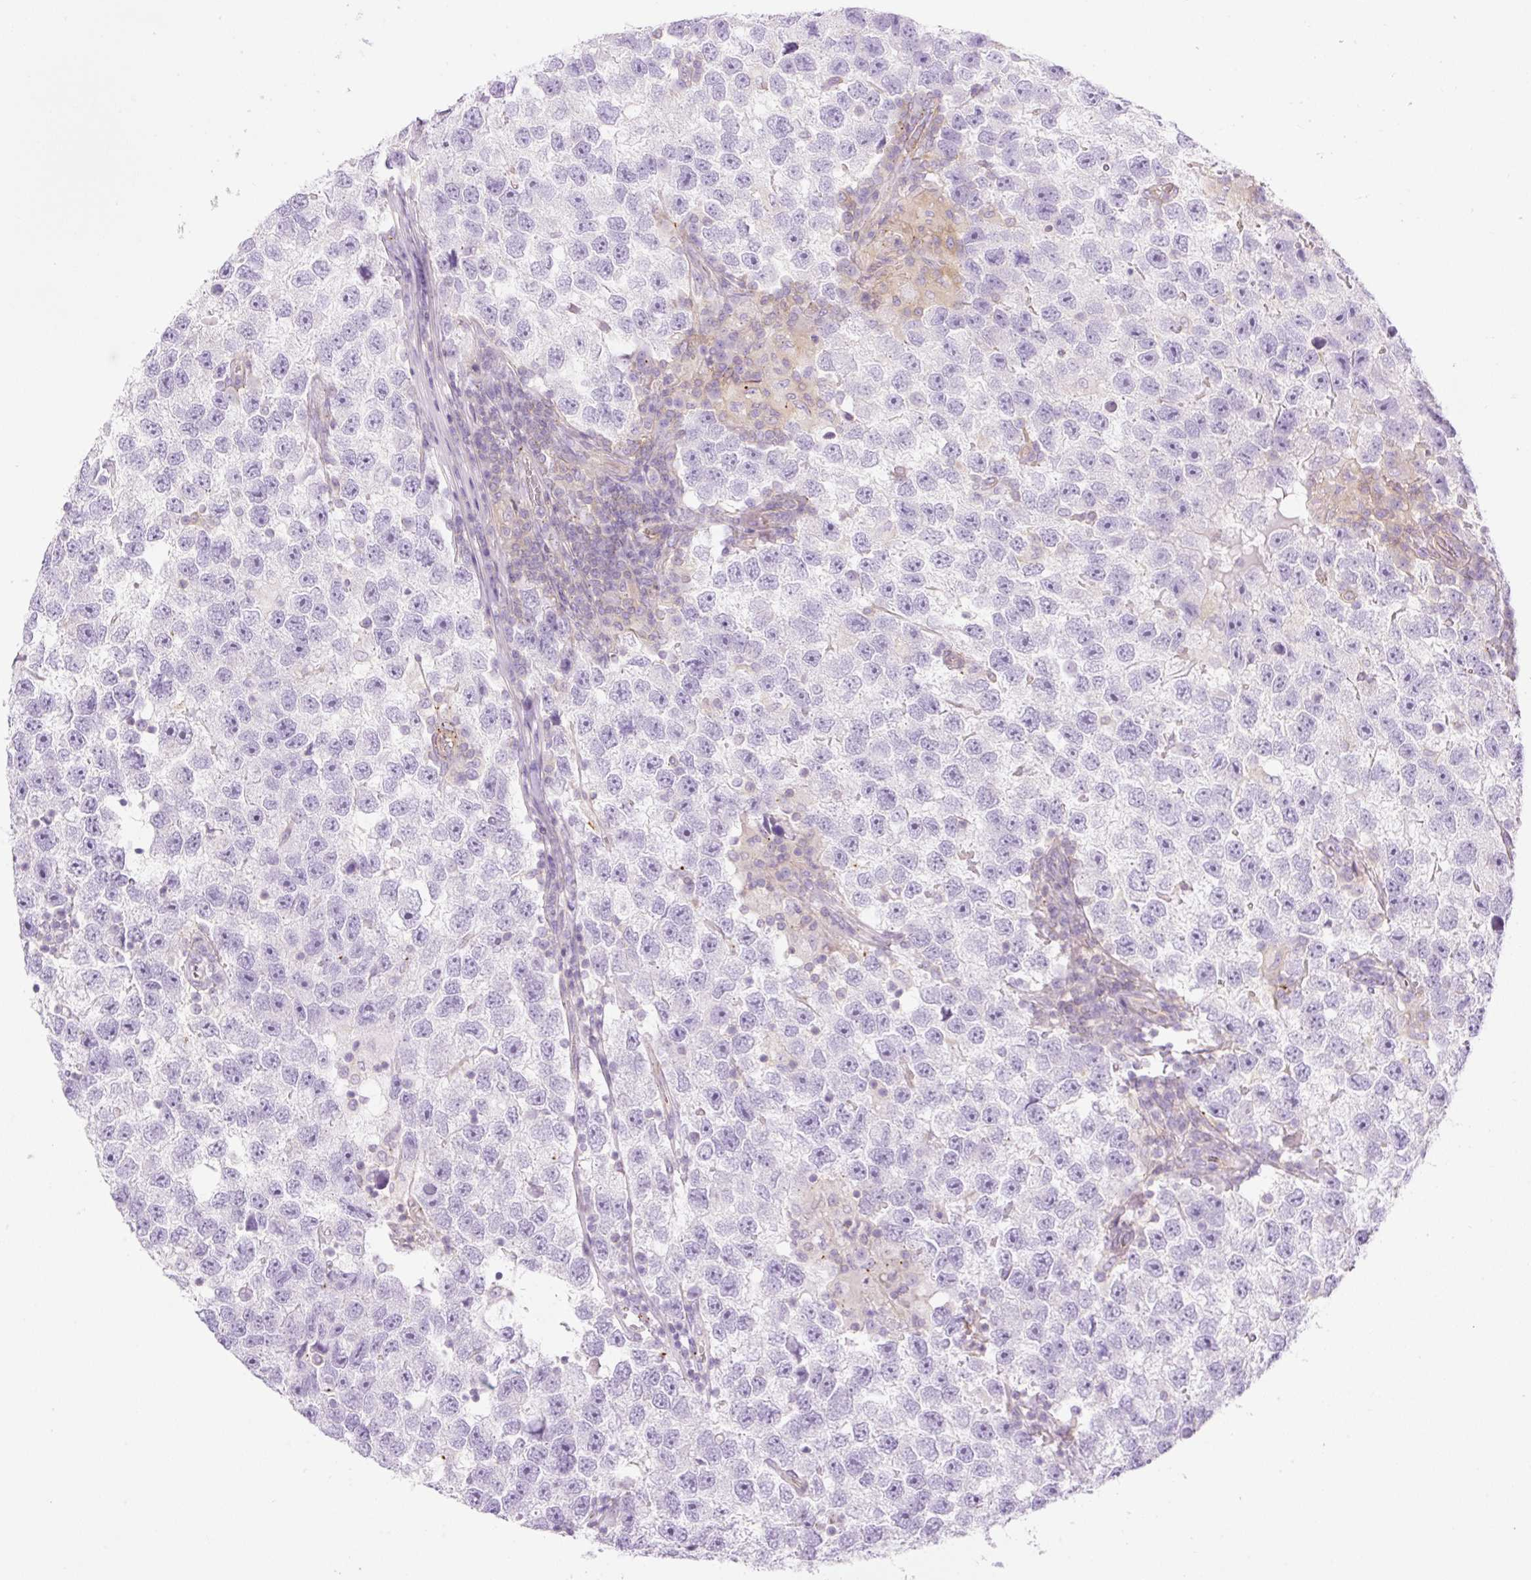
{"staining": {"intensity": "negative", "quantity": "none", "location": "none"}, "tissue": "testis cancer", "cell_type": "Tumor cells", "image_type": "cancer", "snomed": [{"axis": "morphology", "description": "Seminoma, NOS"}, {"axis": "topography", "description": "Testis"}], "caption": "High magnification brightfield microscopy of testis cancer stained with DAB (brown) and counterstained with hematoxylin (blue): tumor cells show no significant positivity.", "gene": "EHD3", "patient": {"sex": "male", "age": 26}}